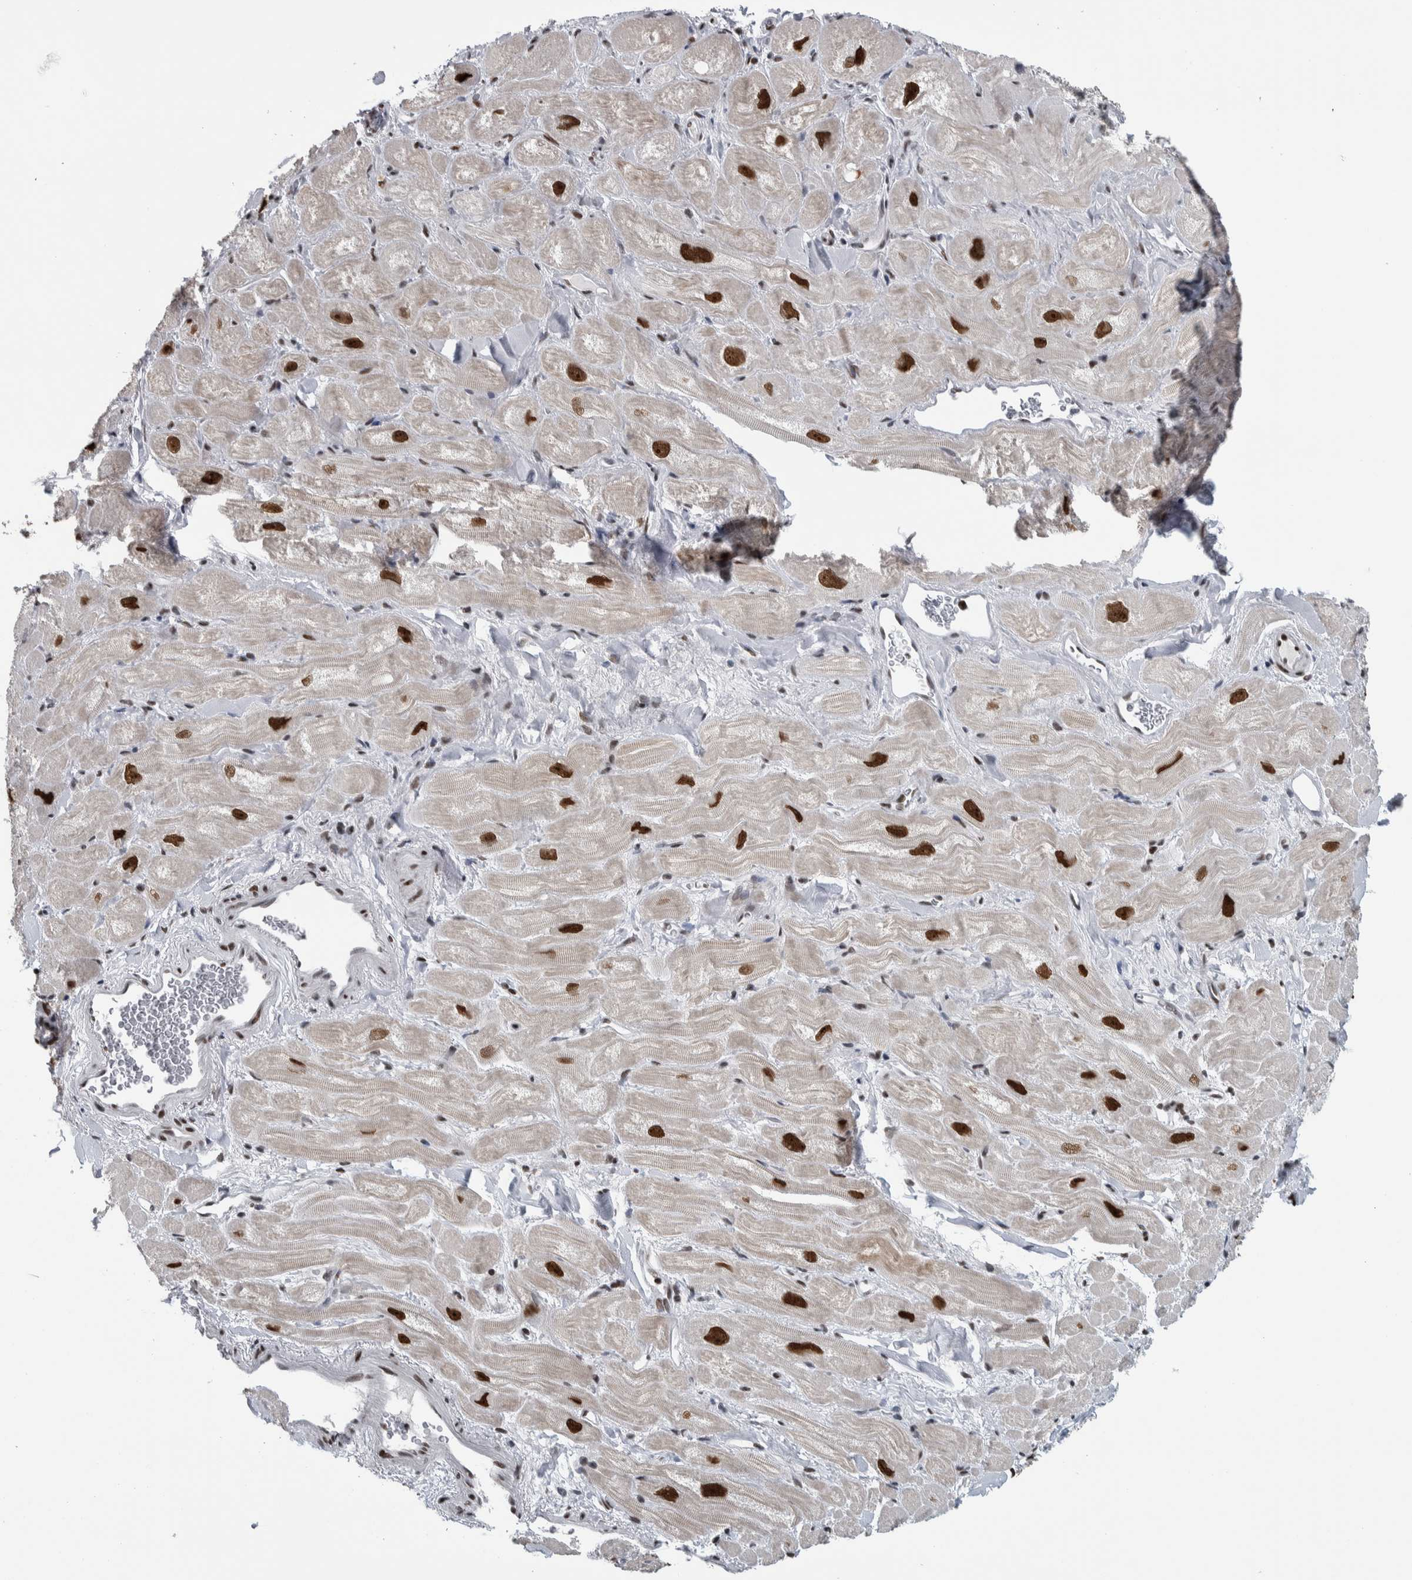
{"staining": {"intensity": "strong", "quantity": ">75%", "location": "nuclear"}, "tissue": "heart muscle", "cell_type": "Cardiomyocytes", "image_type": "normal", "snomed": [{"axis": "morphology", "description": "Normal tissue, NOS"}, {"axis": "topography", "description": "Heart"}], "caption": "Immunohistochemical staining of unremarkable human heart muscle exhibits >75% levels of strong nuclear protein positivity in about >75% of cardiomyocytes. (DAB IHC with brightfield microscopy, high magnification).", "gene": "TOP2B", "patient": {"sex": "male", "age": 49}}